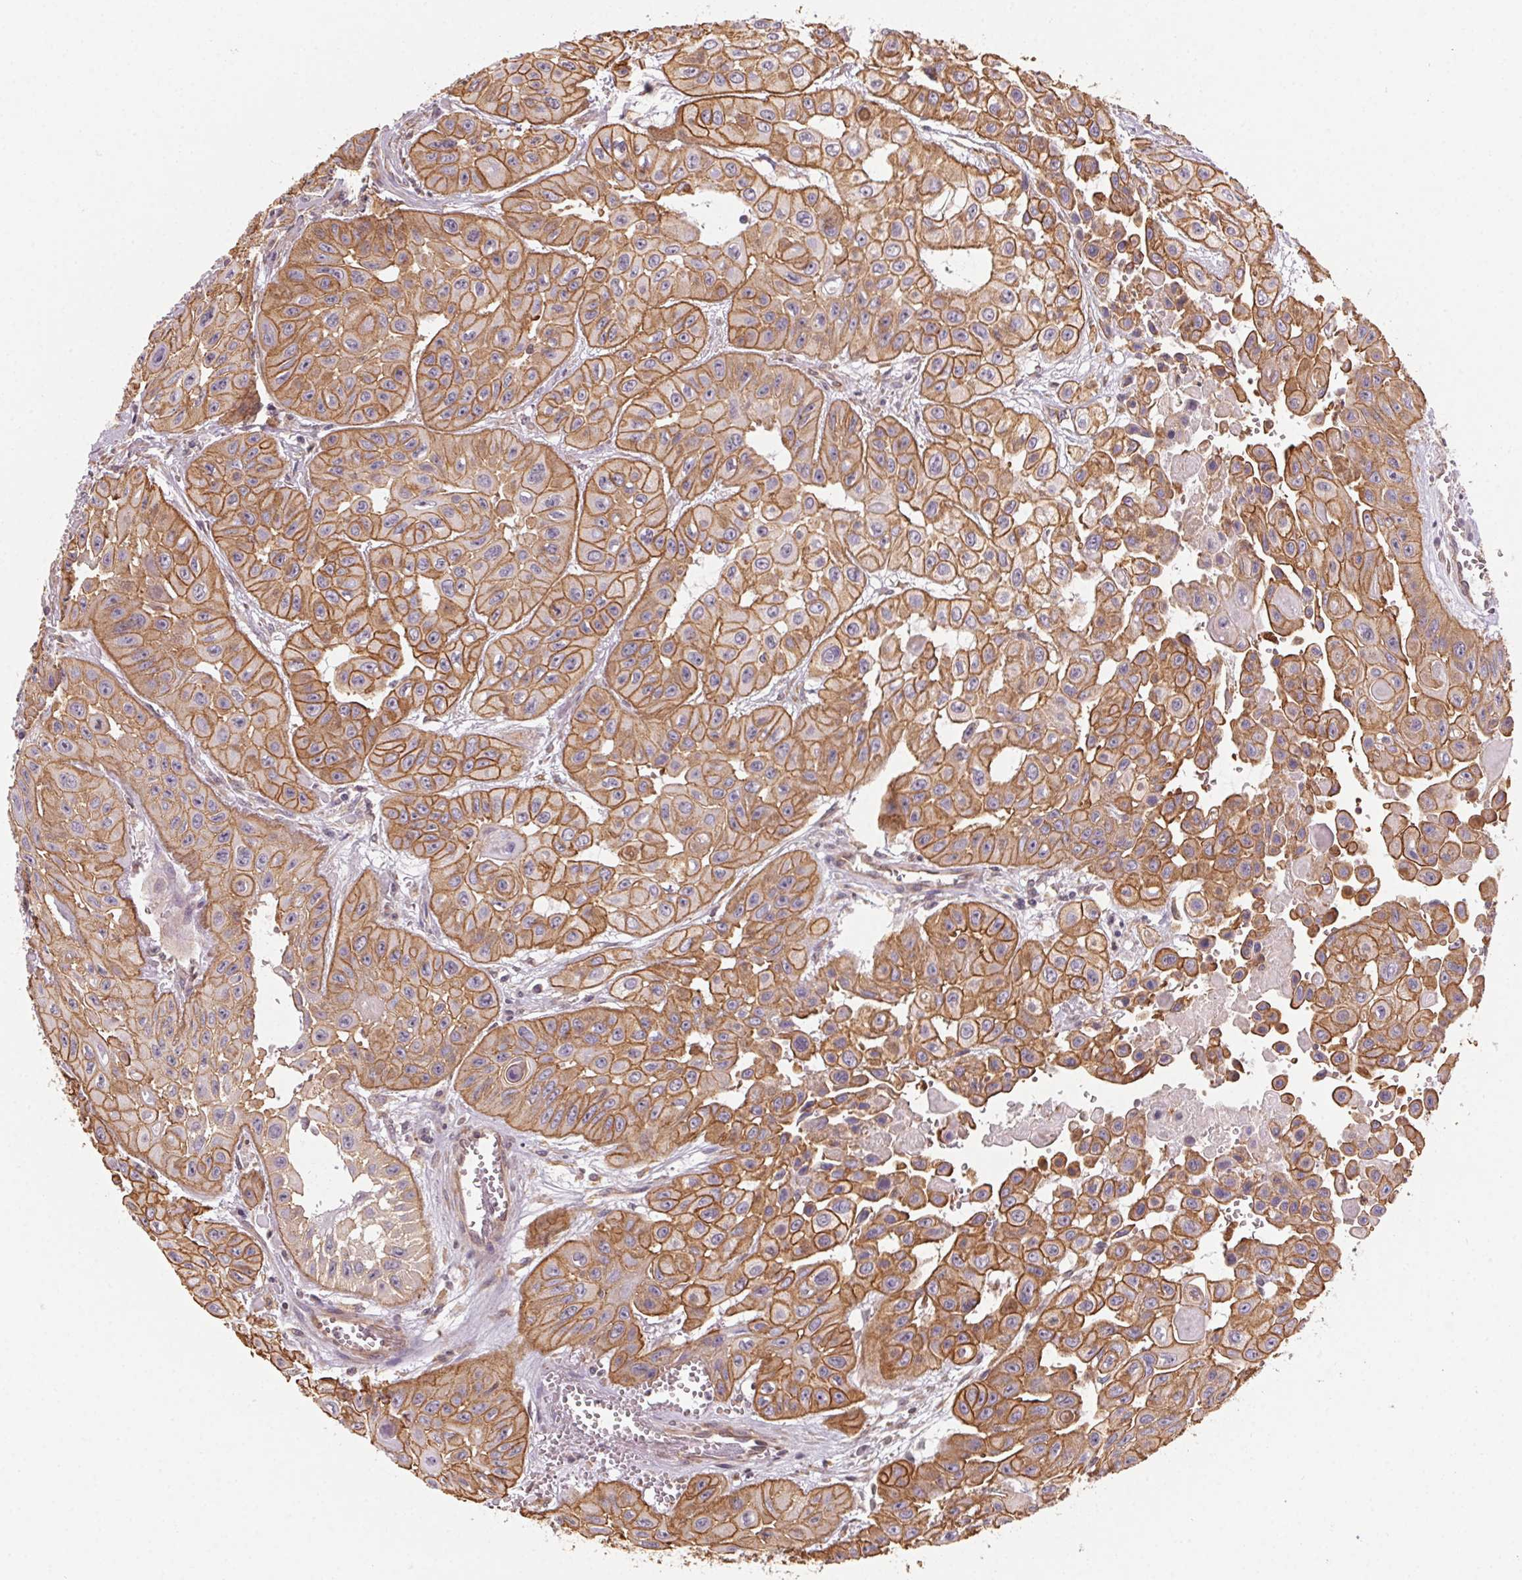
{"staining": {"intensity": "moderate", "quantity": ">75%", "location": "cytoplasmic/membranous"}, "tissue": "head and neck cancer", "cell_type": "Tumor cells", "image_type": "cancer", "snomed": [{"axis": "morphology", "description": "Adenocarcinoma, NOS"}, {"axis": "topography", "description": "Head-Neck"}], "caption": "Human head and neck cancer (adenocarcinoma) stained with a protein marker demonstrates moderate staining in tumor cells.", "gene": "PLA2G4F", "patient": {"sex": "male", "age": 73}}